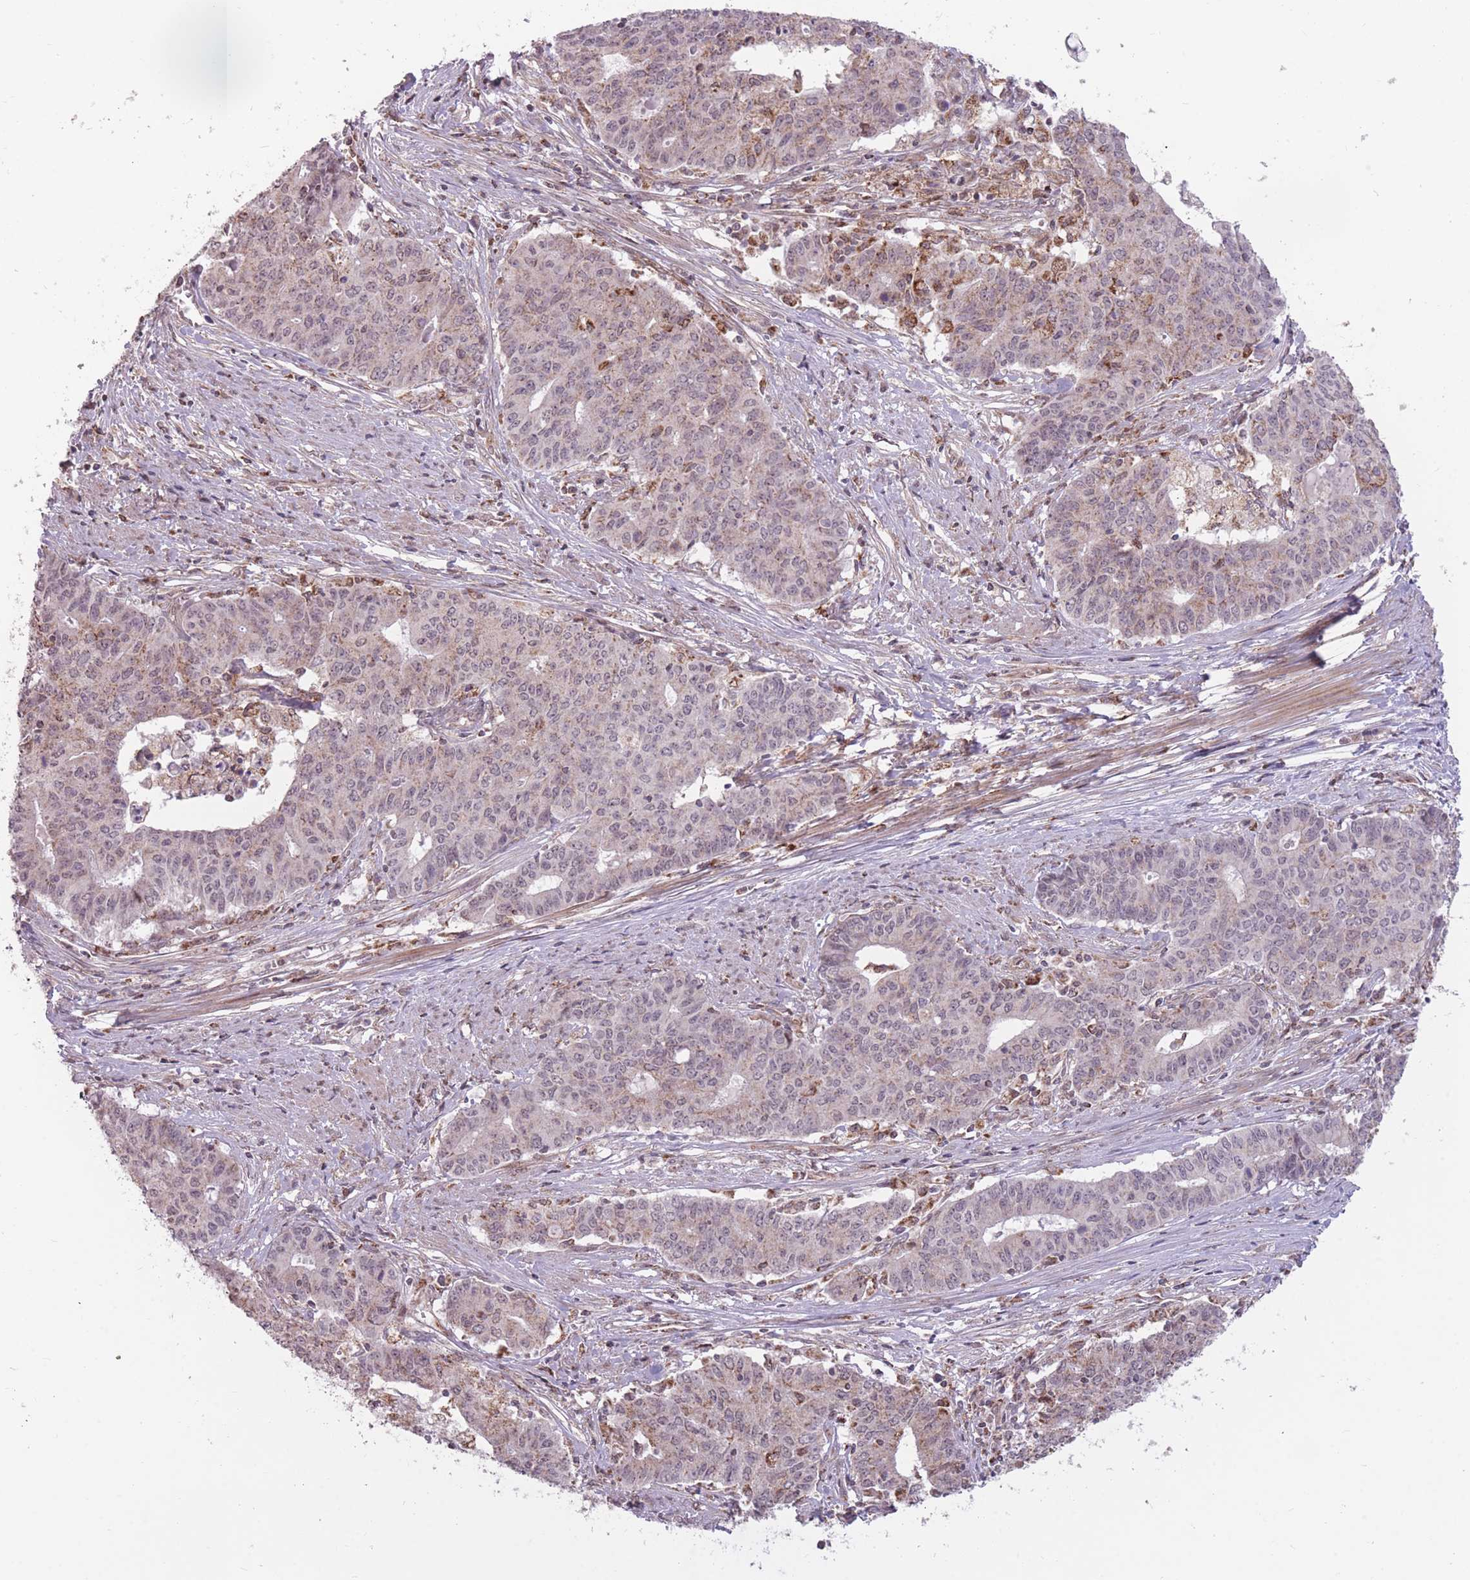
{"staining": {"intensity": "weak", "quantity": "25%-75%", "location": "cytoplasmic/membranous"}, "tissue": "endometrial cancer", "cell_type": "Tumor cells", "image_type": "cancer", "snomed": [{"axis": "morphology", "description": "Adenocarcinoma, NOS"}, {"axis": "topography", "description": "Endometrium"}], "caption": "Immunohistochemistry of endometrial cancer (adenocarcinoma) exhibits low levels of weak cytoplasmic/membranous positivity in approximately 25%-75% of tumor cells.", "gene": "DPYSL4", "patient": {"sex": "female", "age": 59}}